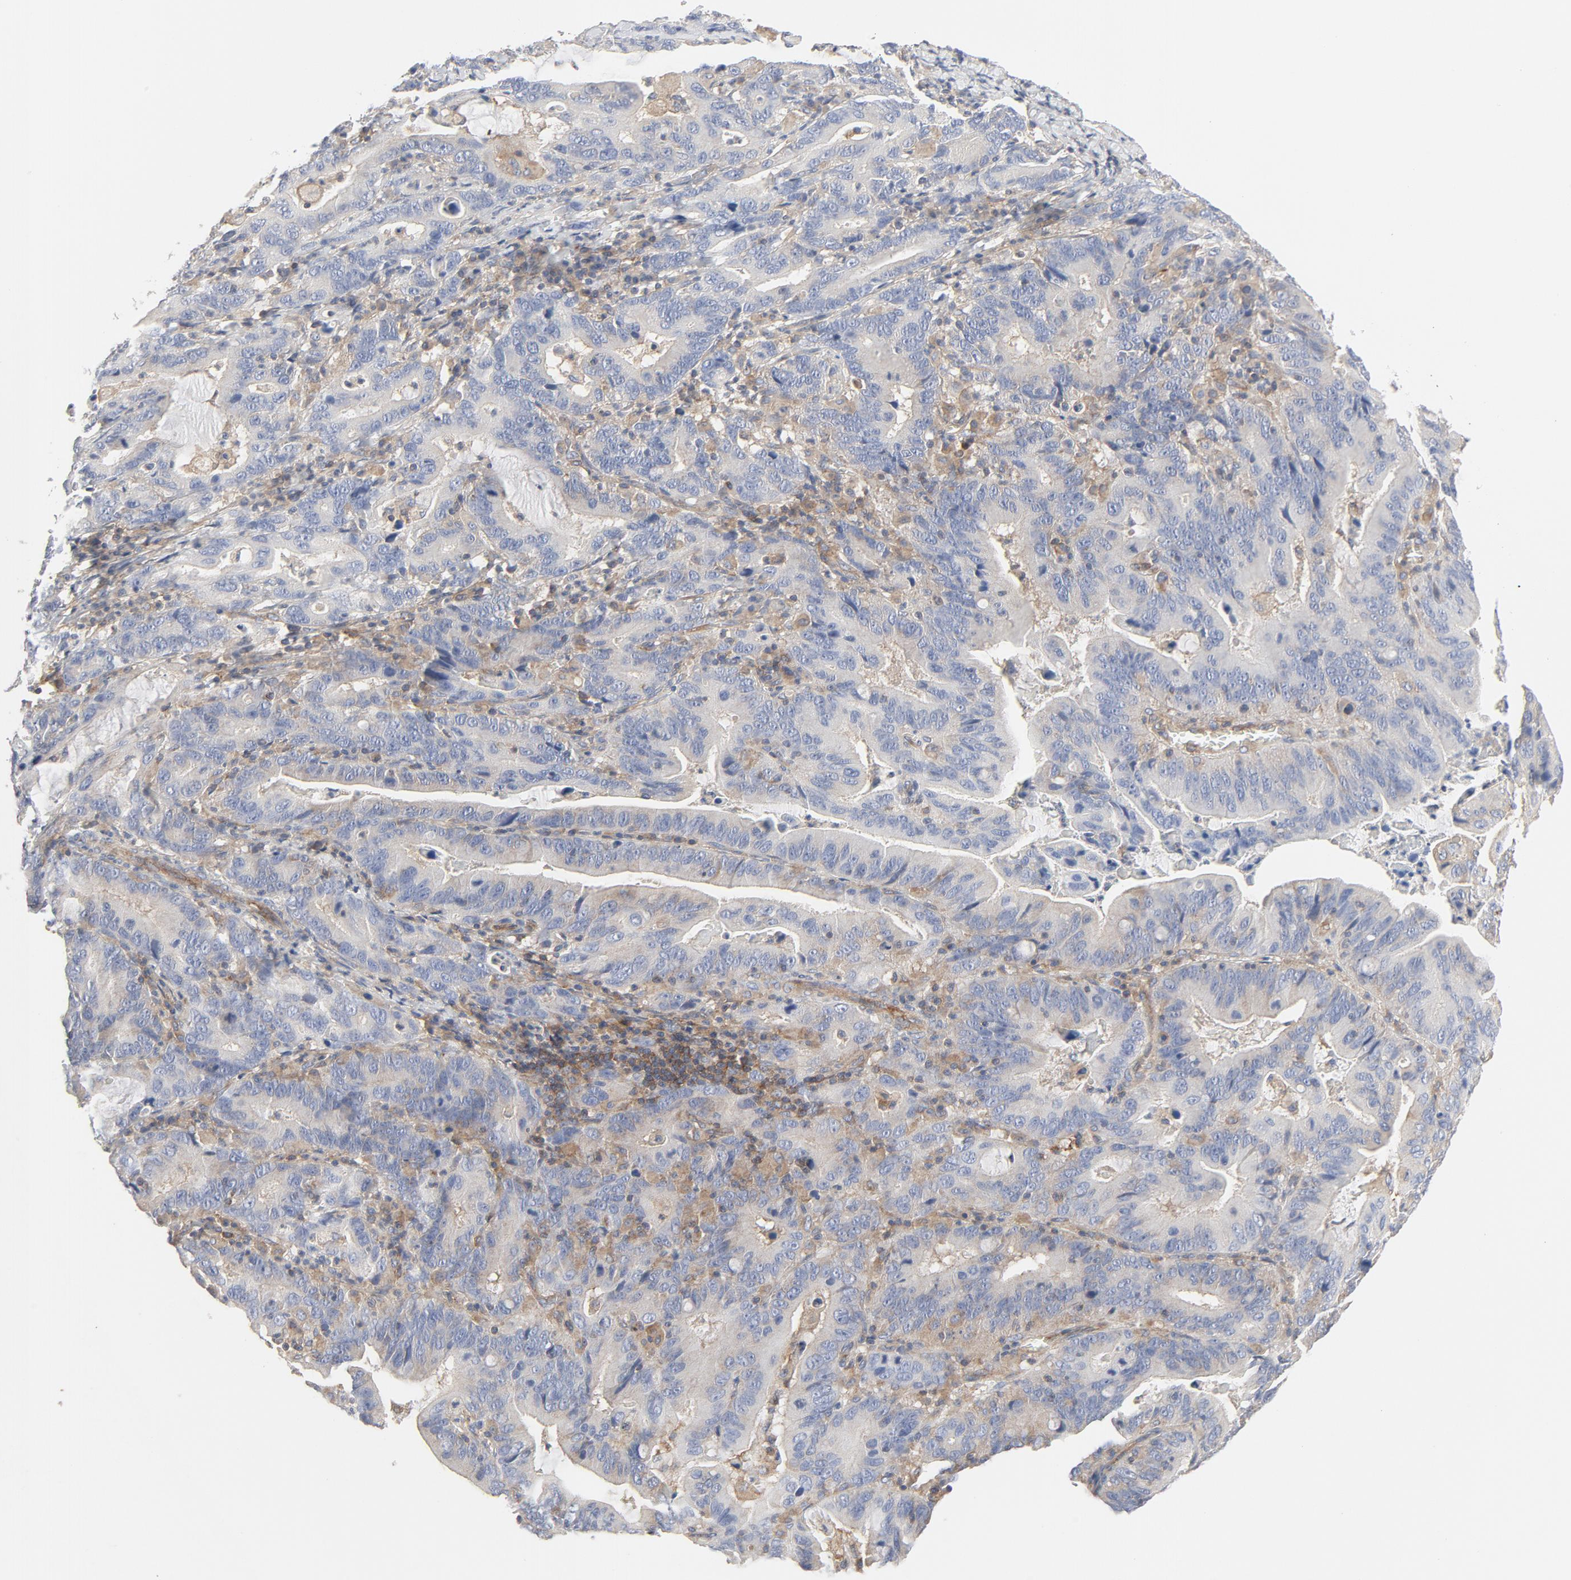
{"staining": {"intensity": "negative", "quantity": "none", "location": "none"}, "tissue": "stomach cancer", "cell_type": "Tumor cells", "image_type": "cancer", "snomed": [{"axis": "morphology", "description": "Adenocarcinoma, NOS"}, {"axis": "topography", "description": "Stomach, upper"}], "caption": "High power microscopy image of an IHC image of stomach cancer, revealing no significant positivity in tumor cells.", "gene": "RABEP1", "patient": {"sex": "male", "age": 63}}